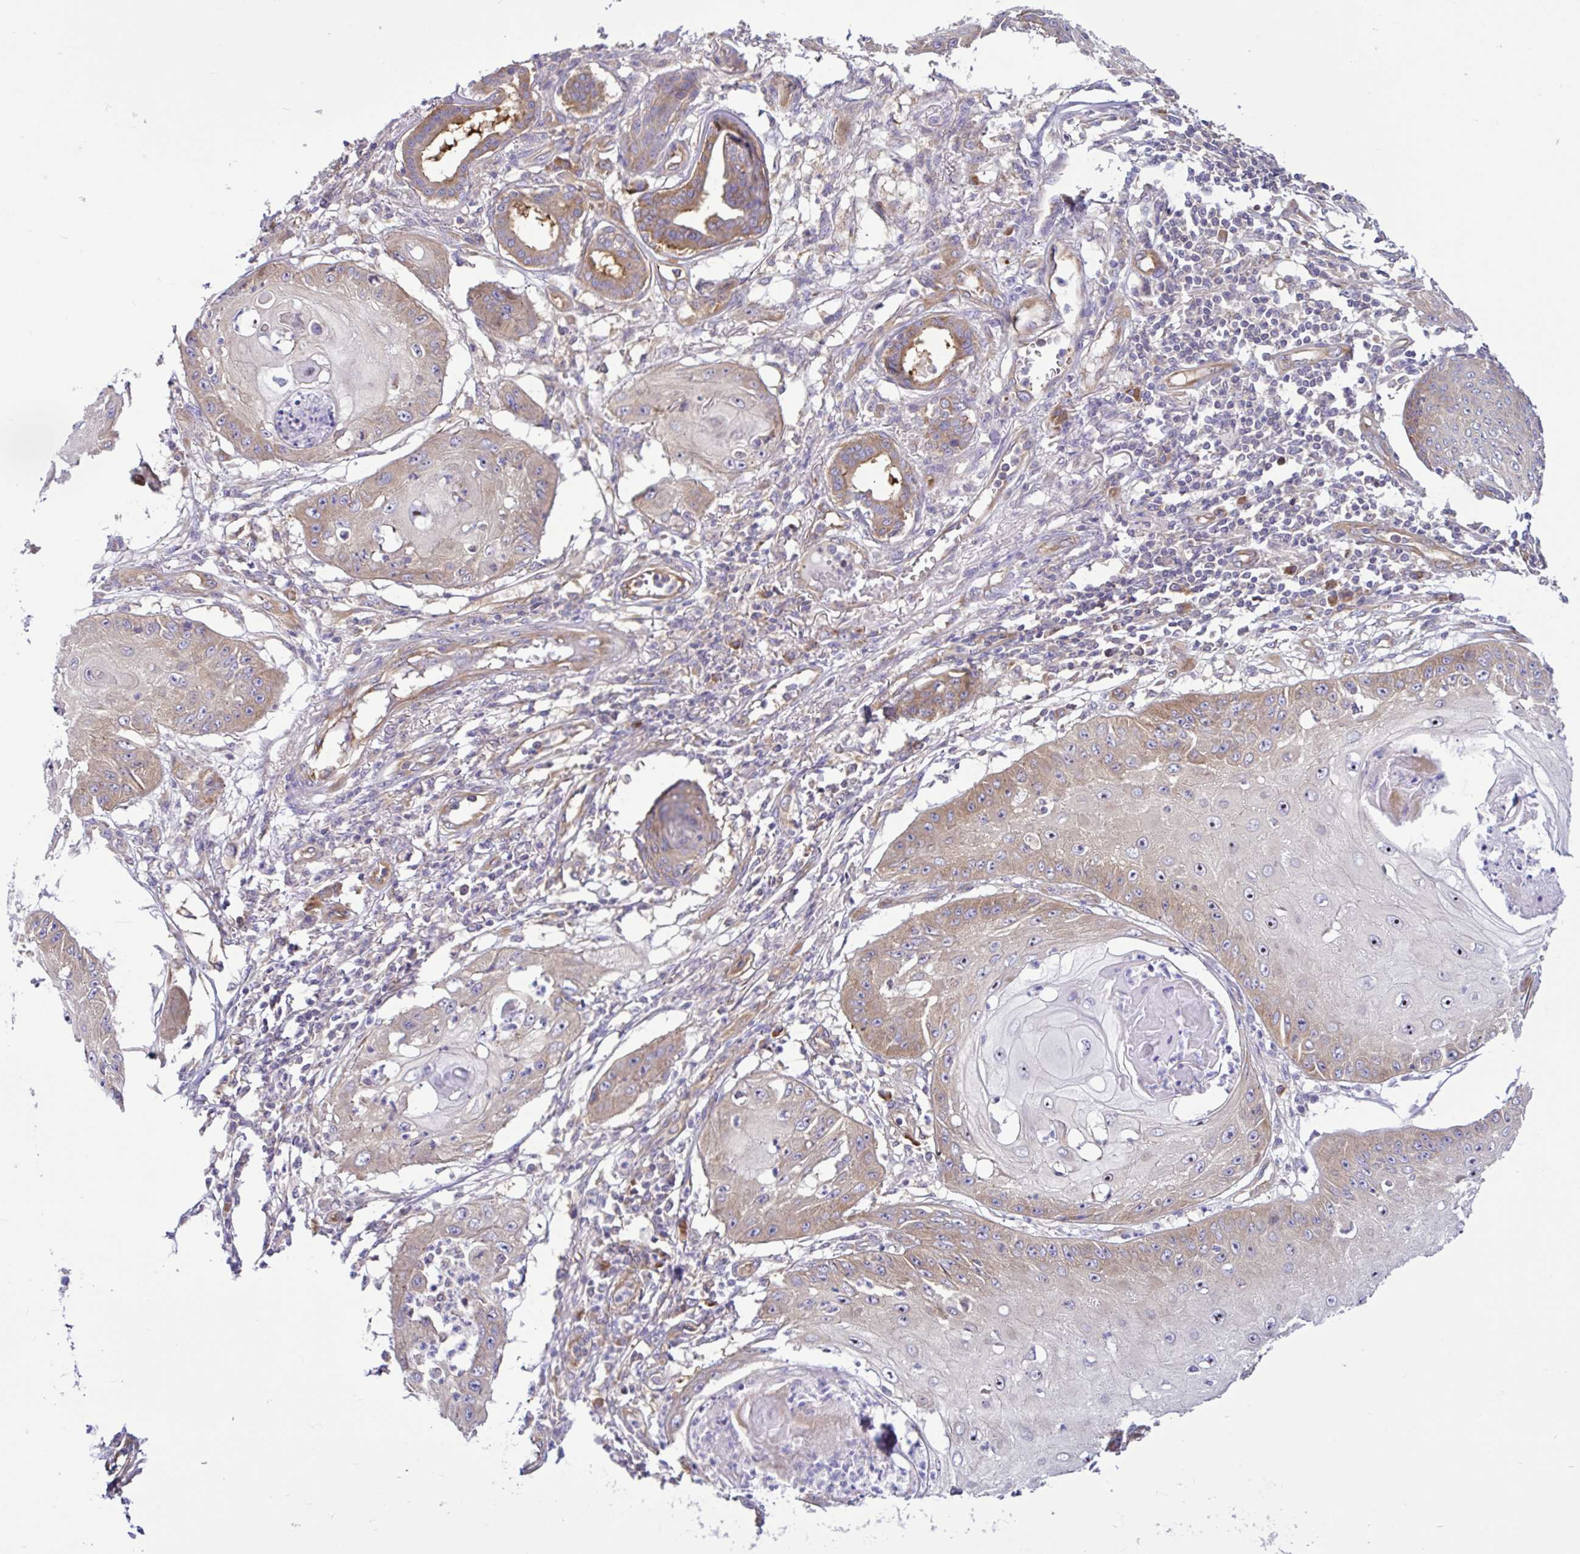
{"staining": {"intensity": "moderate", "quantity": "25%-75%", "location": "cytoplasmic/membranous"}, "tissue": "skin cancer", "cell_type": "Tumor cells", "image_type": "cancer", "snomed": [{"axis": "morphology", "description": "Squamous cell carcinoma, NOS"}, {"axis": "topography", "description": "Skin"}], "caption": "This is an image of immunohistochemistry (IHC) staining of squamous cell carcinoma (skin), which shows moderate positivity in the cytoplasmic/membranous of tumor cells.", "gene": "LARS1", "patient": {"sex": "male", "age": 70}}